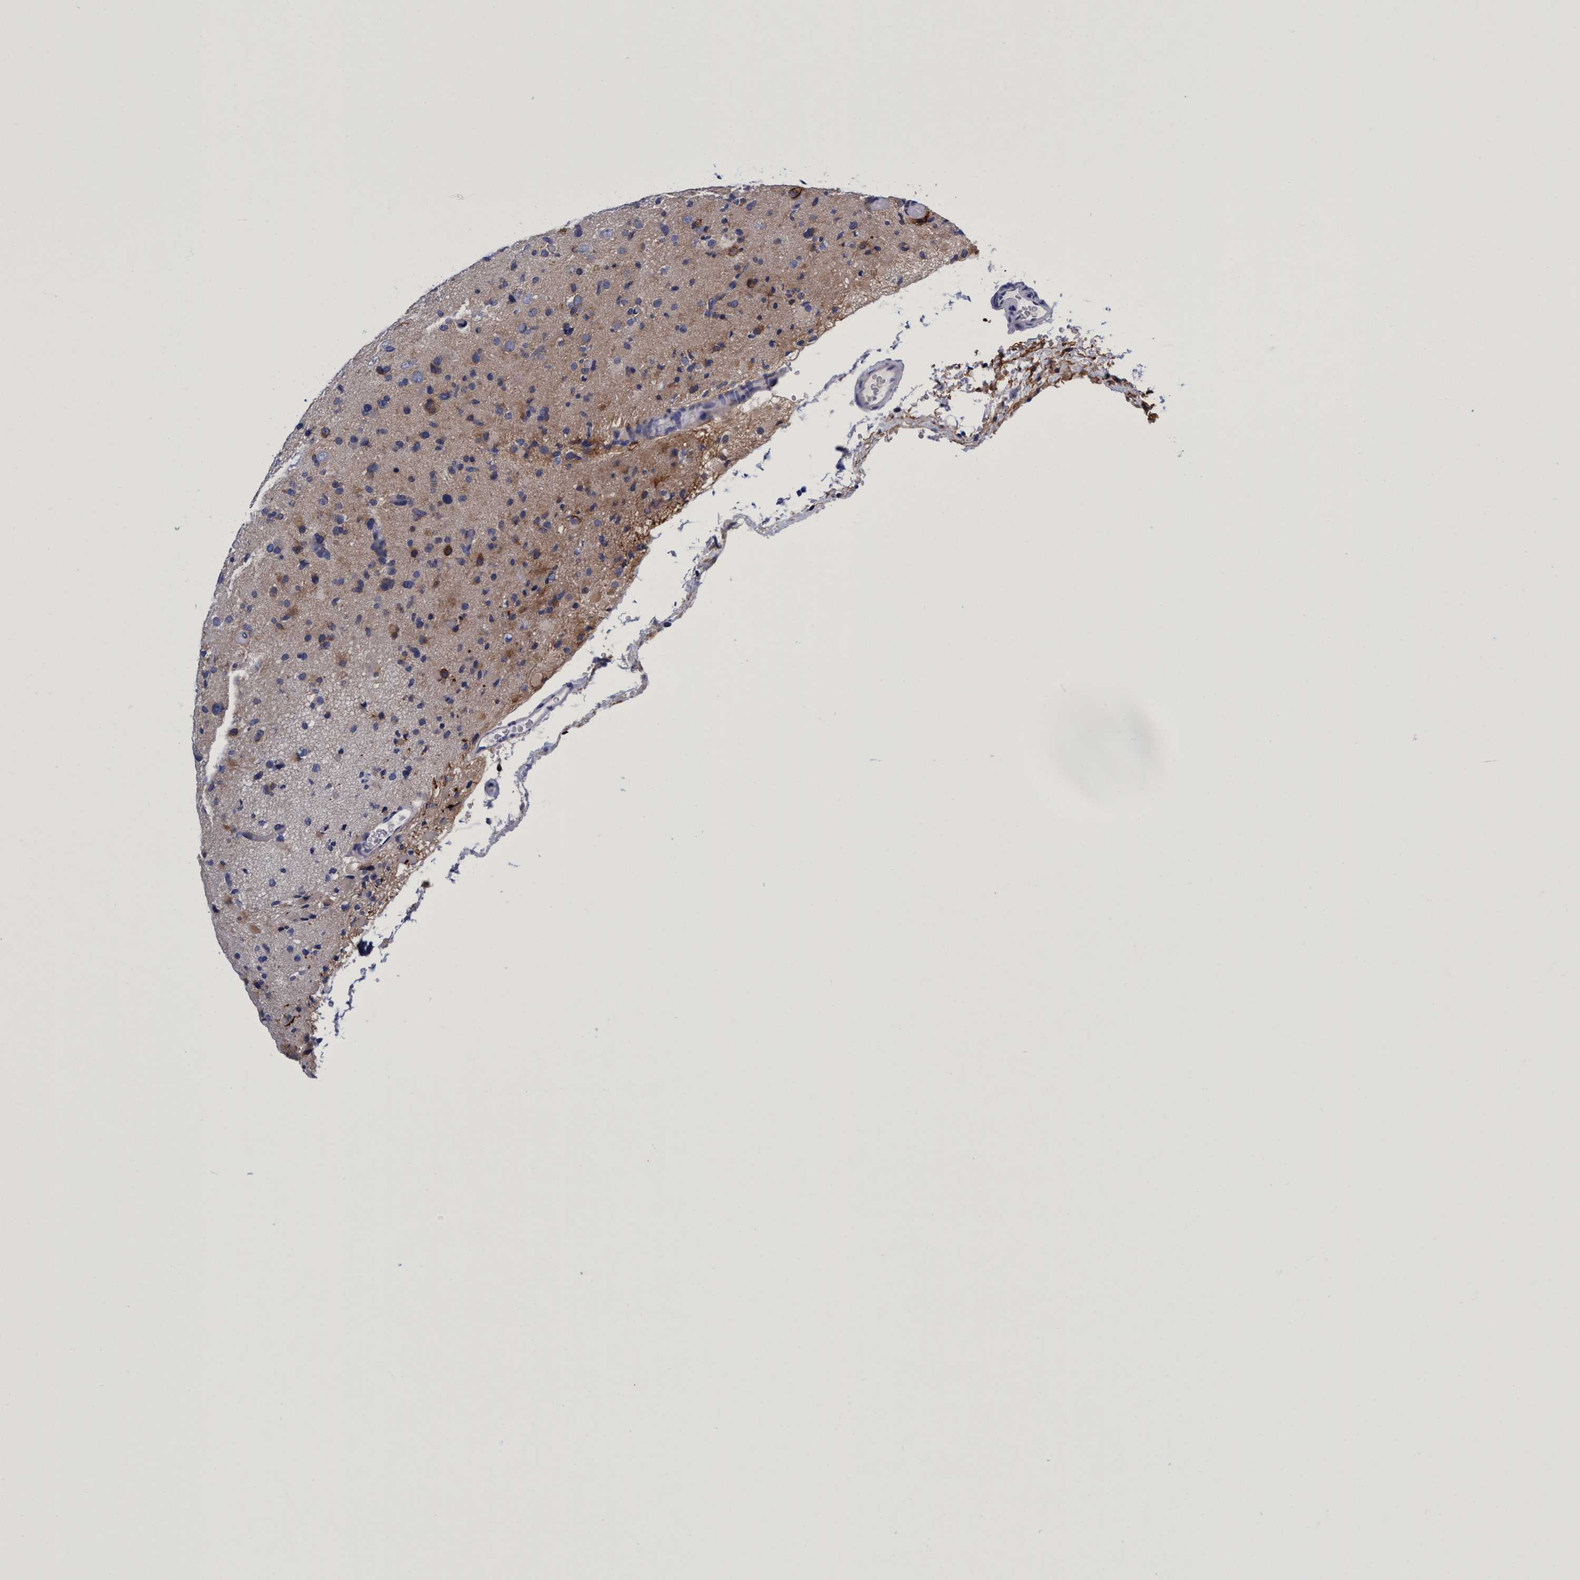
{"staining": {"intensity": "moderate", "quantity": "<25%", "location": "cytoplasmic/membranous"}, "tissue": "glioma", "cell_type": "Tumor cells", "image_type": "cancer", "snomed": [{"axis": "morphology", "description": "Glioma, malignant, Low grade"}, {"axis": "topography", "description": "Brain"}], "caption": "Immunohistochemistry (IHC) micrograph of neoplastic tissue: human glioma stained using immunohistochemistry (IHC) reveals low levels of moderate protein expression localized specifically in the cytoplasmic/membranous of tumor cells, appearing as a cytoplasmic/membranous brown color.", "gene": "PLPPR1", "patient": {"sex": "female", "age": 22}}